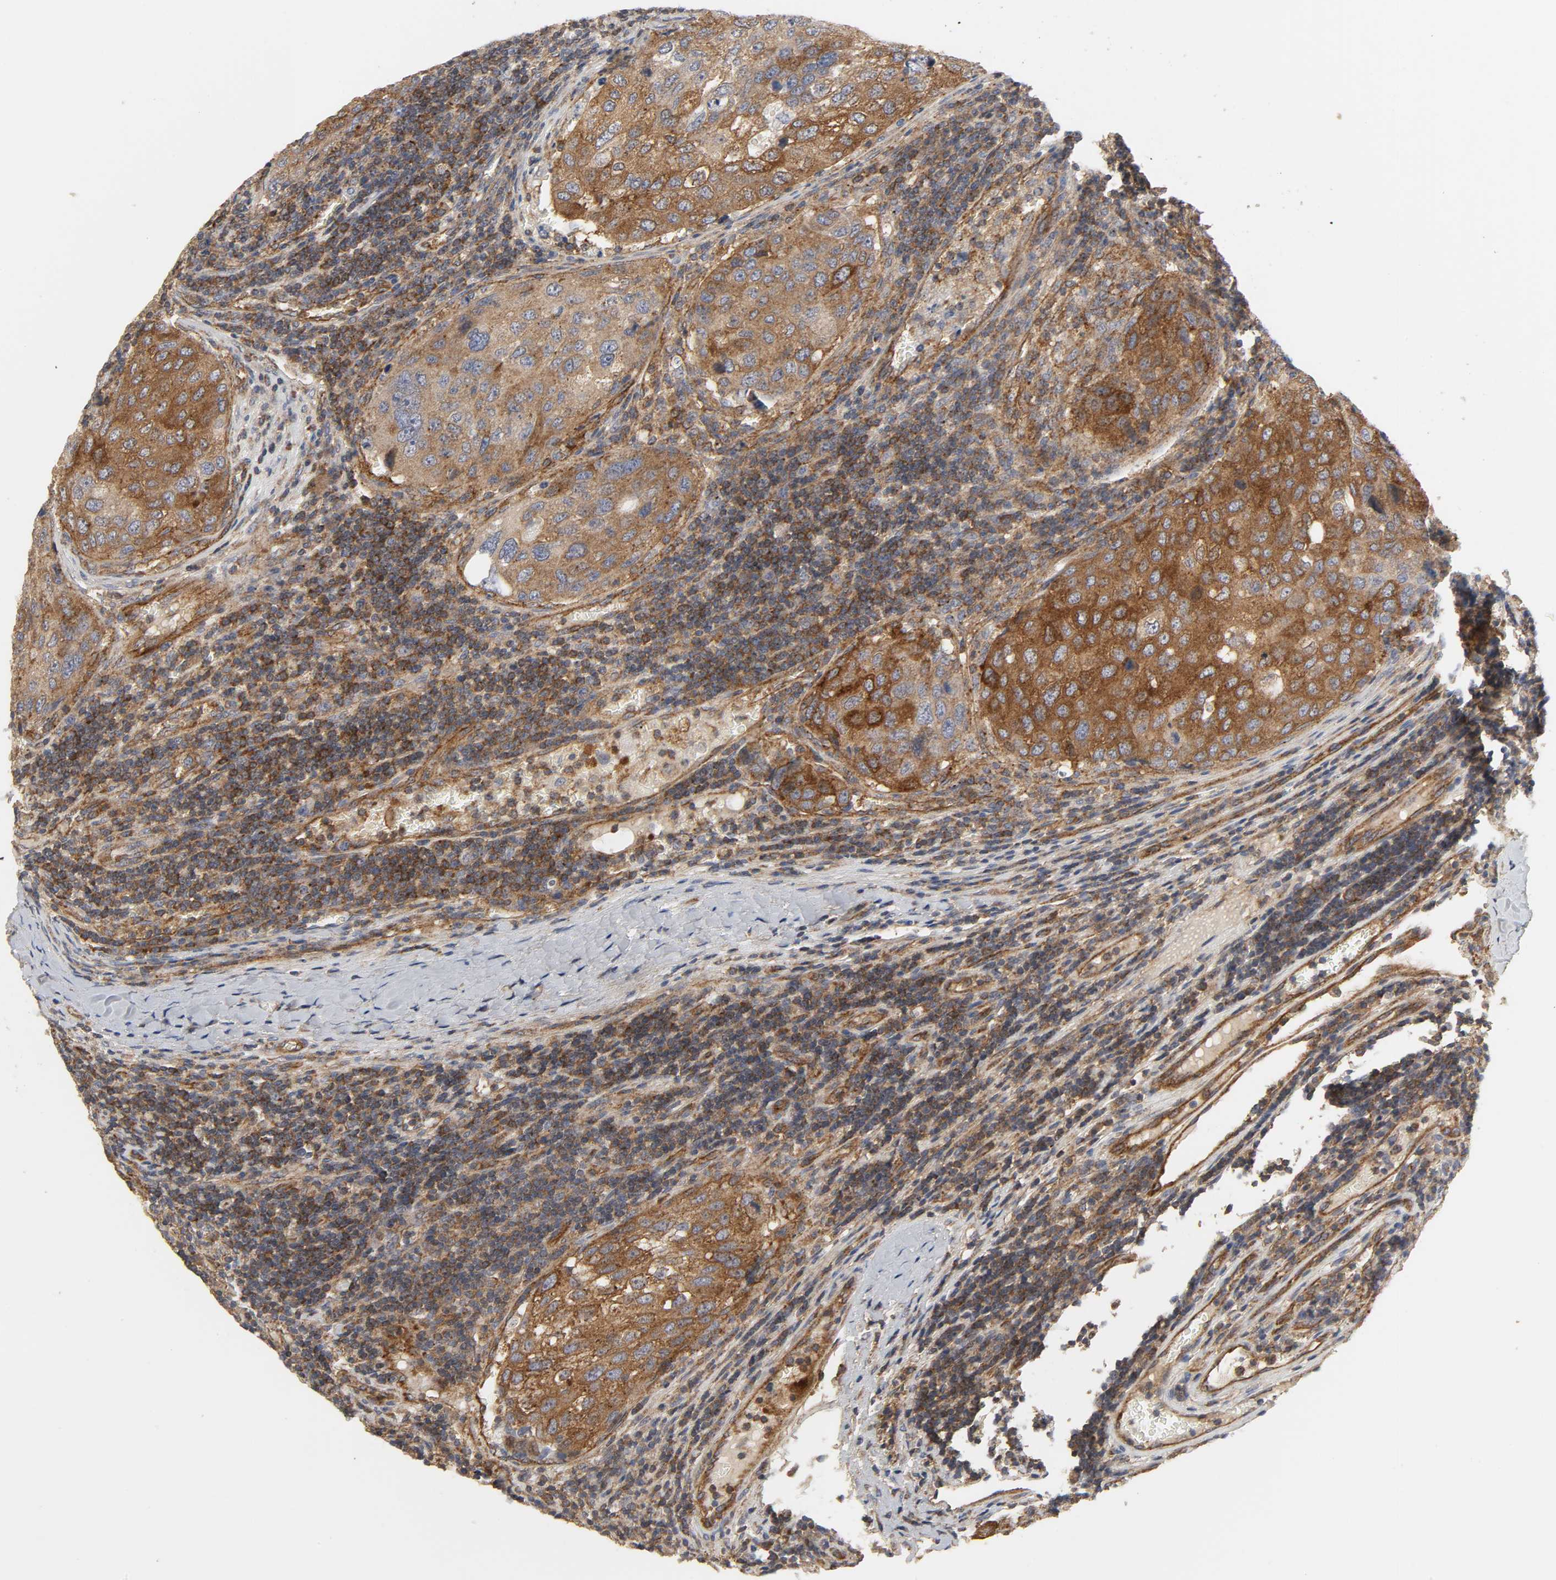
{"staining": {"intensity": "strong", "quantity": ">75%", "location": "cytoplasmic/membranous"}, "tissue": "urothelial cancer", "cell_type": "Tumor cells", "image_type": "cancer", "snomed": [{"axis": "morphology", "description": "Urothelial carcinoma, High grade"}, {"axis": "topography", "description": "Lymph node"}, {"axis": "topography", "description": "Urinary bladder"}], "caption": "Human high-grade urothelial carcinoma stained with a protein marker displays strong staining in tumor cells.", "gene": "SH3GLB1", "patient": {"sex": "male", "age": 51}}